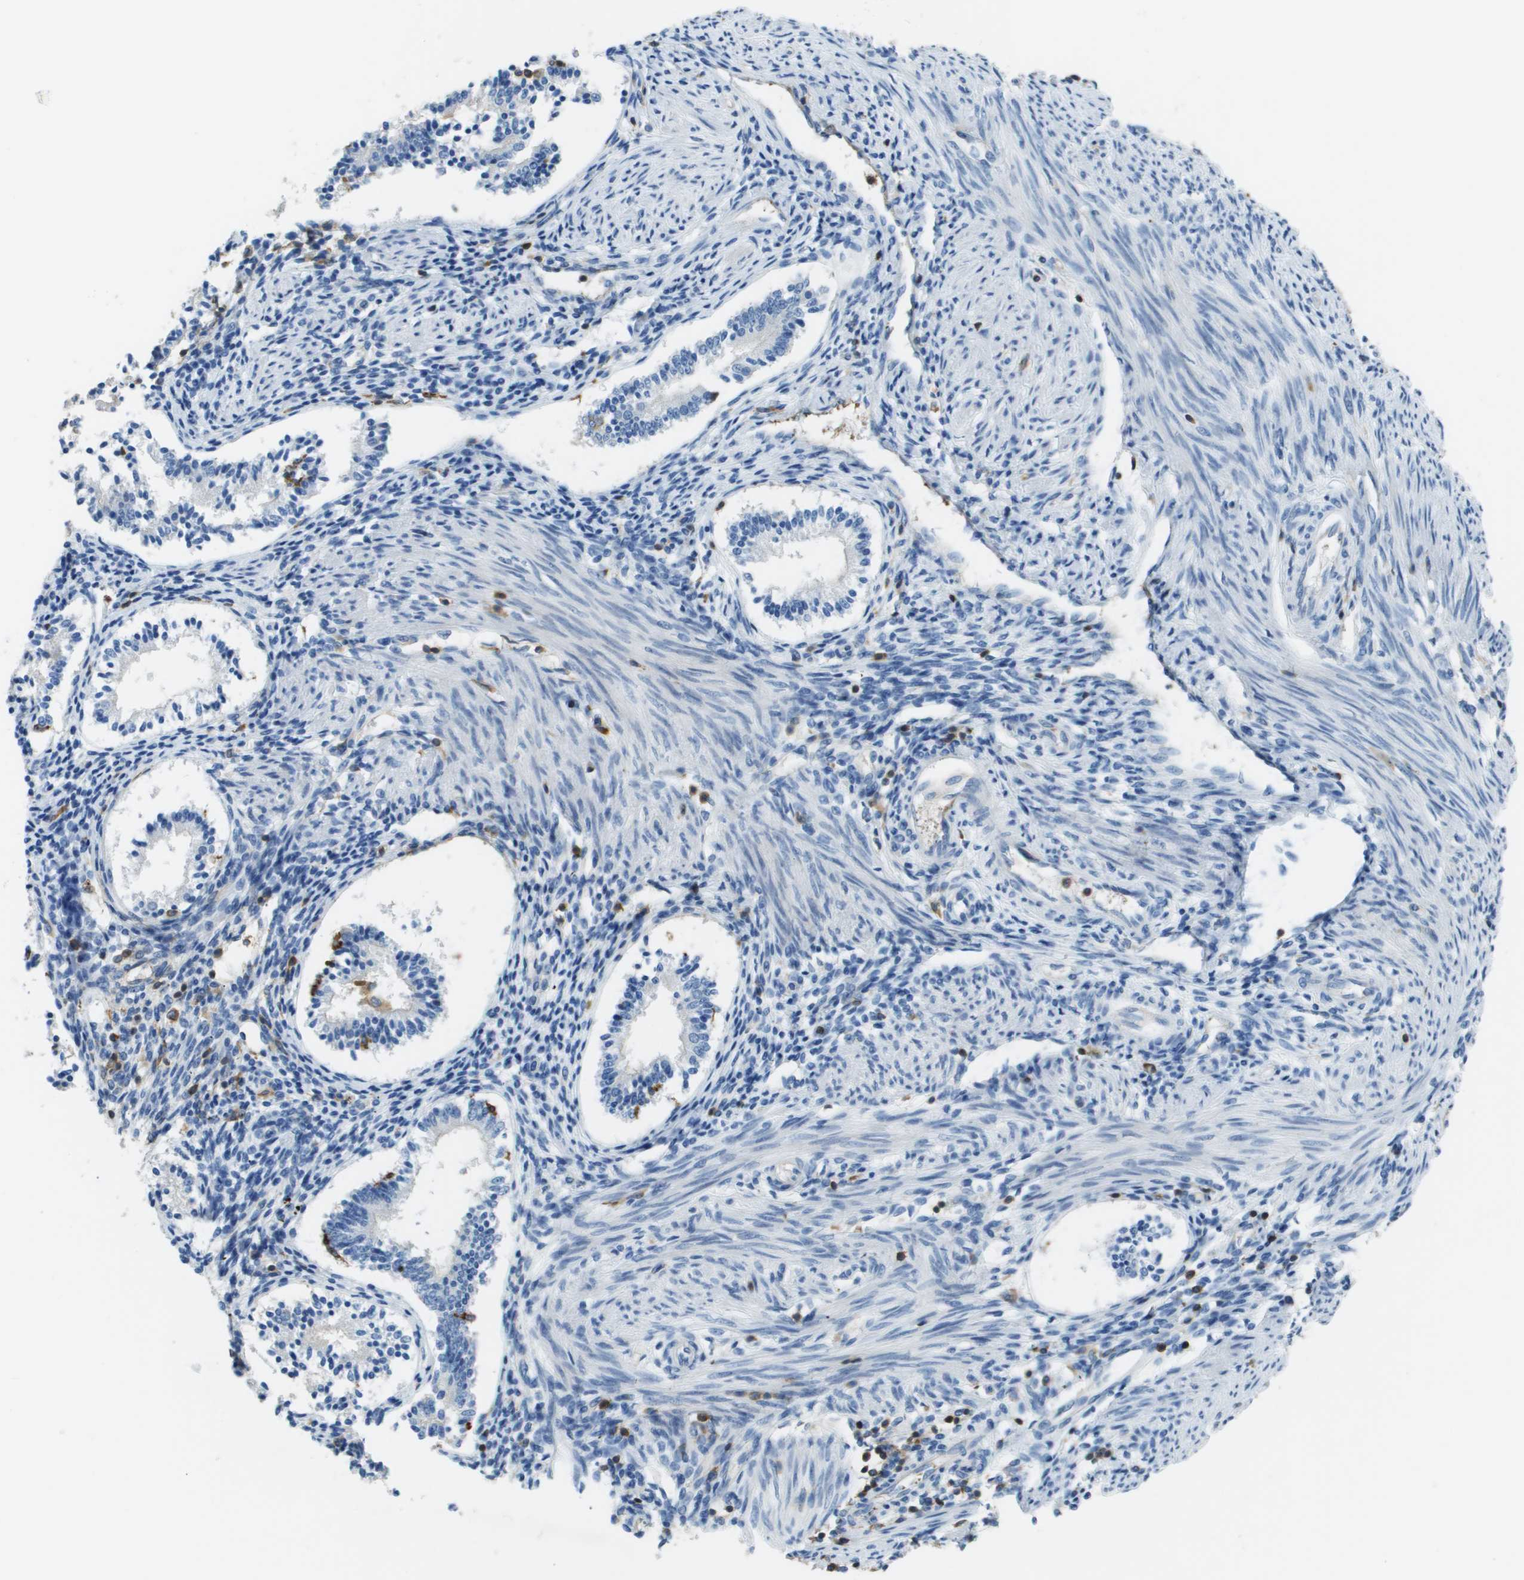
{"staining": {"intensity": "negative", "quantity": "none", "location": "none"}, "tissue": "endometrium", "cell_type": "Cells in endometrial stroma", "image_type": "normal", "snomed": [{"axis": "morphology", "description": "Normal tissue, NOS"}, {"axis": "topography", "description": "Endometrium"}], "caption": "This is a micrograph of immunohistochemistry (IHC) staining of normal endometrium, which shows no expression in cells in endometrial stroma.", "gene": "APBB1IP", "patient": {"sex": "female", "age": 42}}